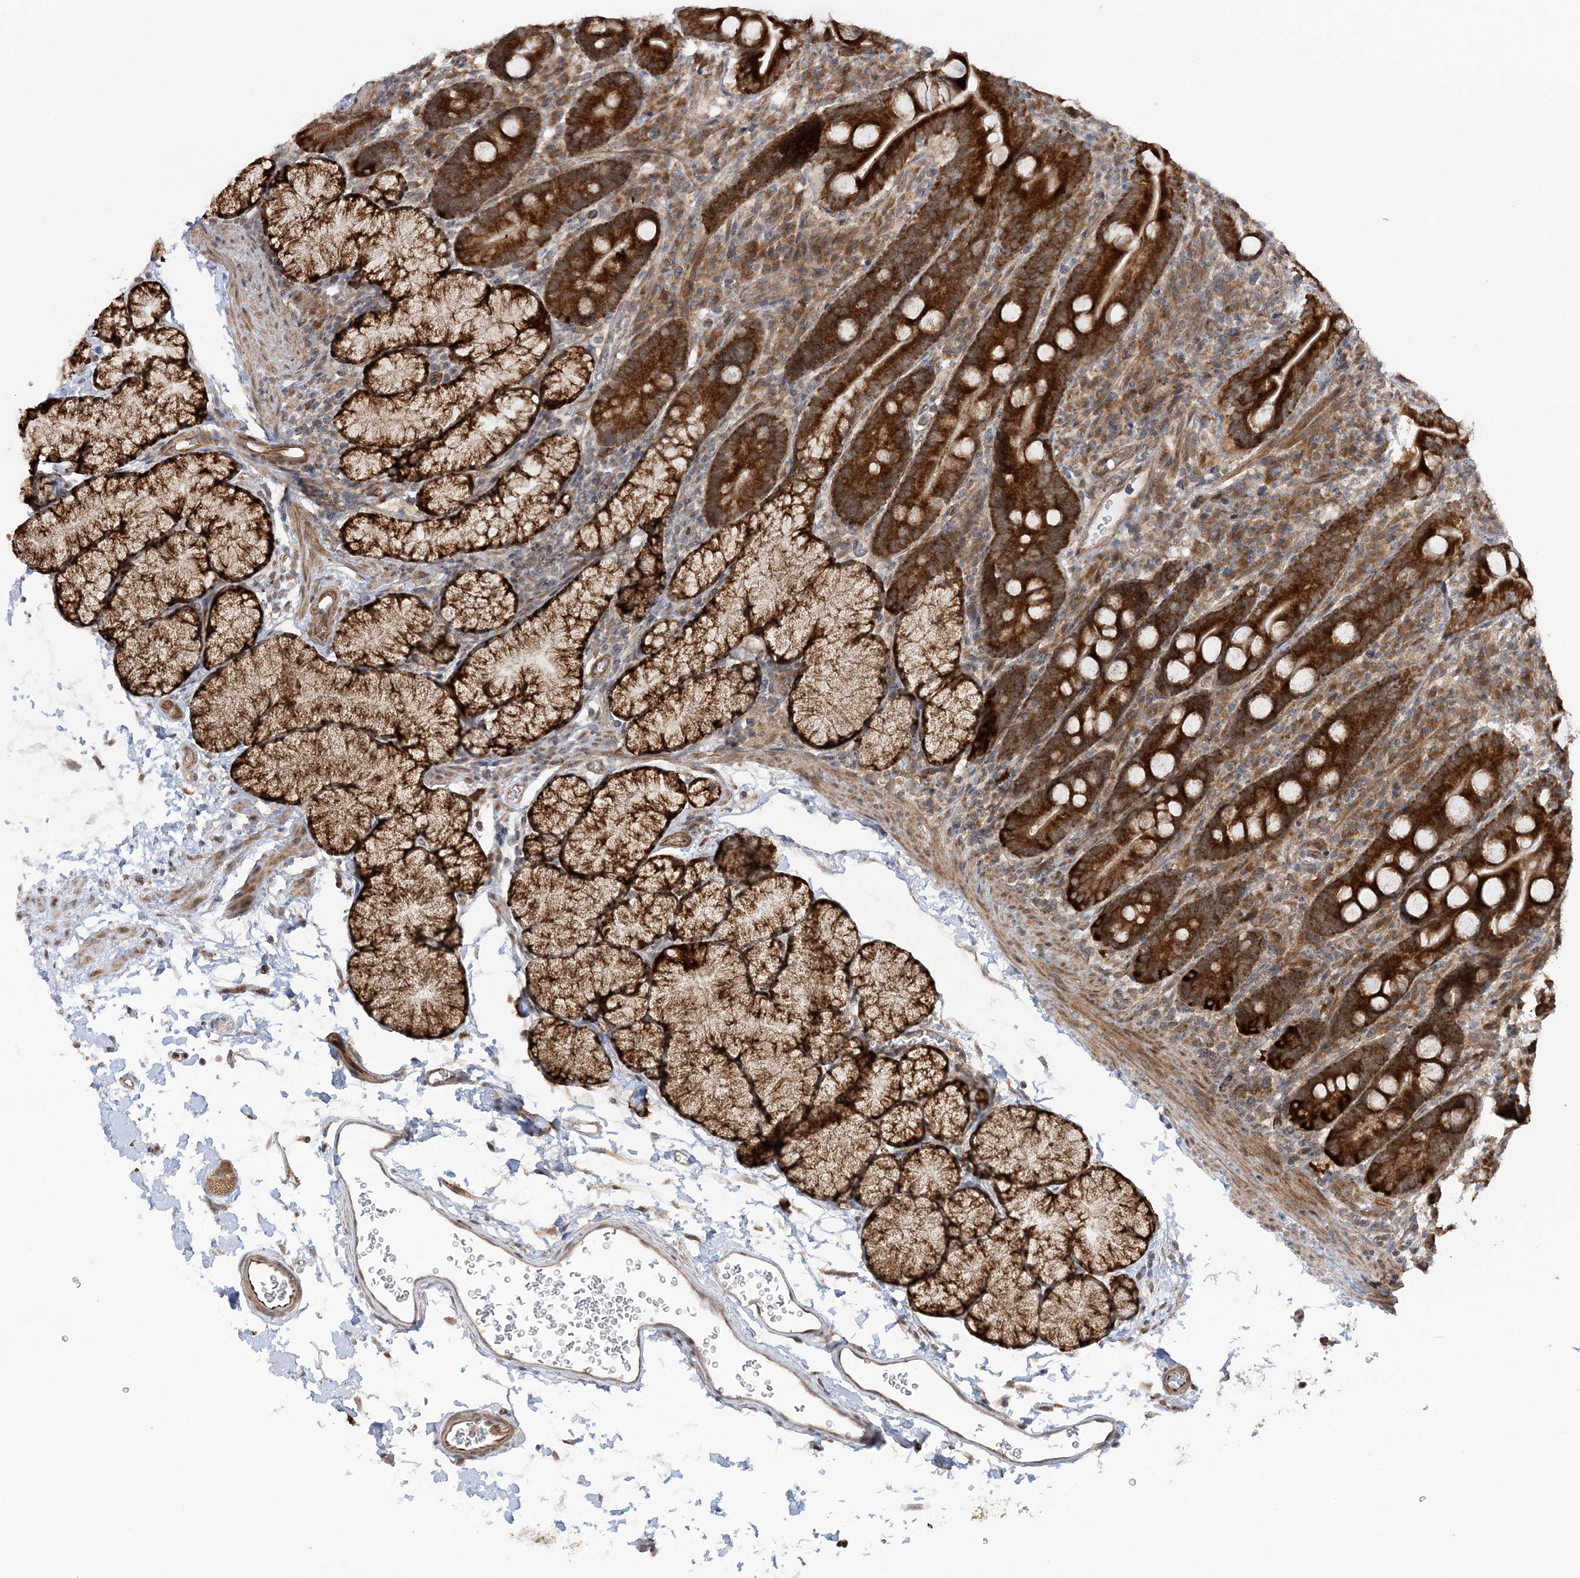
{"staining": {"intensity": "strong", "quantity": ">75%", "location": "cytoplasmic/membranous"}, "tissue": "duodenum", "cell_type": "Glandular cells", "image_type": "normal", "snomed": [{"axis": "morphology", "description": "Normal tissue, NOS"}, {"axis": "topography", "description": "Duodenum"}], "caption": "Glandular cells exhibit high levels of strong cytoplasmic/membranous expression in about >75% of cells in benign duodenum. The staining is performed using DAB (3,3'-diaminobenzidine) brown chromogen to label protein expression. The nuclei are counter-stained blue using hematoxylin.", "gene": "MRPL47", "patient": {"sex": "male", "age": 35}}